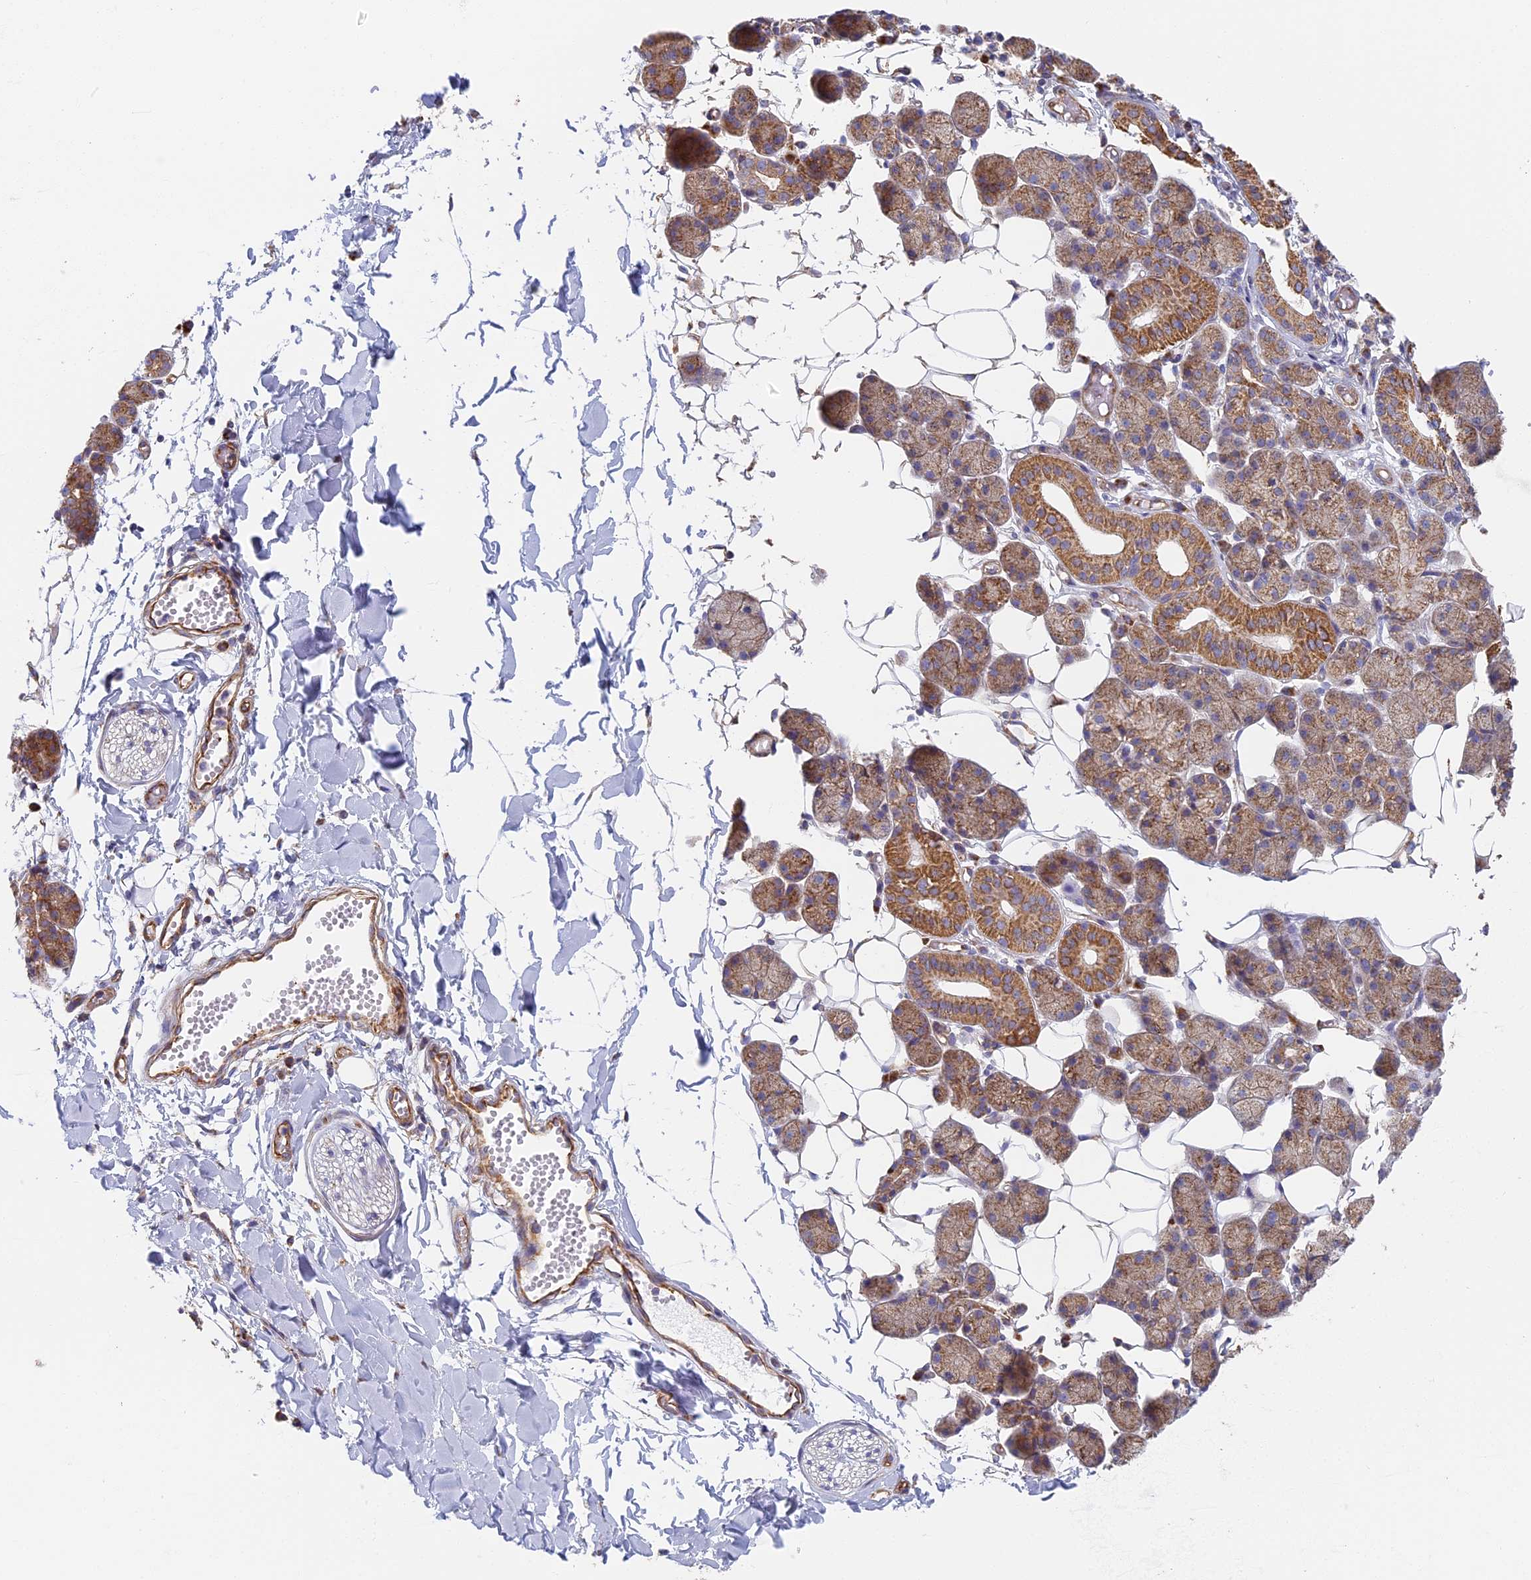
{"staining": {"intensity": "moderate", "quantity": "25%-75%", "location": "cytoplasmic/membranous"}, "tissue": "salivary gland", "cell_type": "Glandular cells", "image_type": "normal", "snomed": [{"axis": "morphology", "description": "Normal tissue, NOS"}, {"axis": "topography", "description": "Salivary gland"}], "caption": "An image of human salivary gland stained for a protein displays moderate cytoplasmic/membranous brown staining in glandular cells. Nuclei are stained in blue.", "gene": "DDA1", "patient": {"sex": "female", "age": 33}}